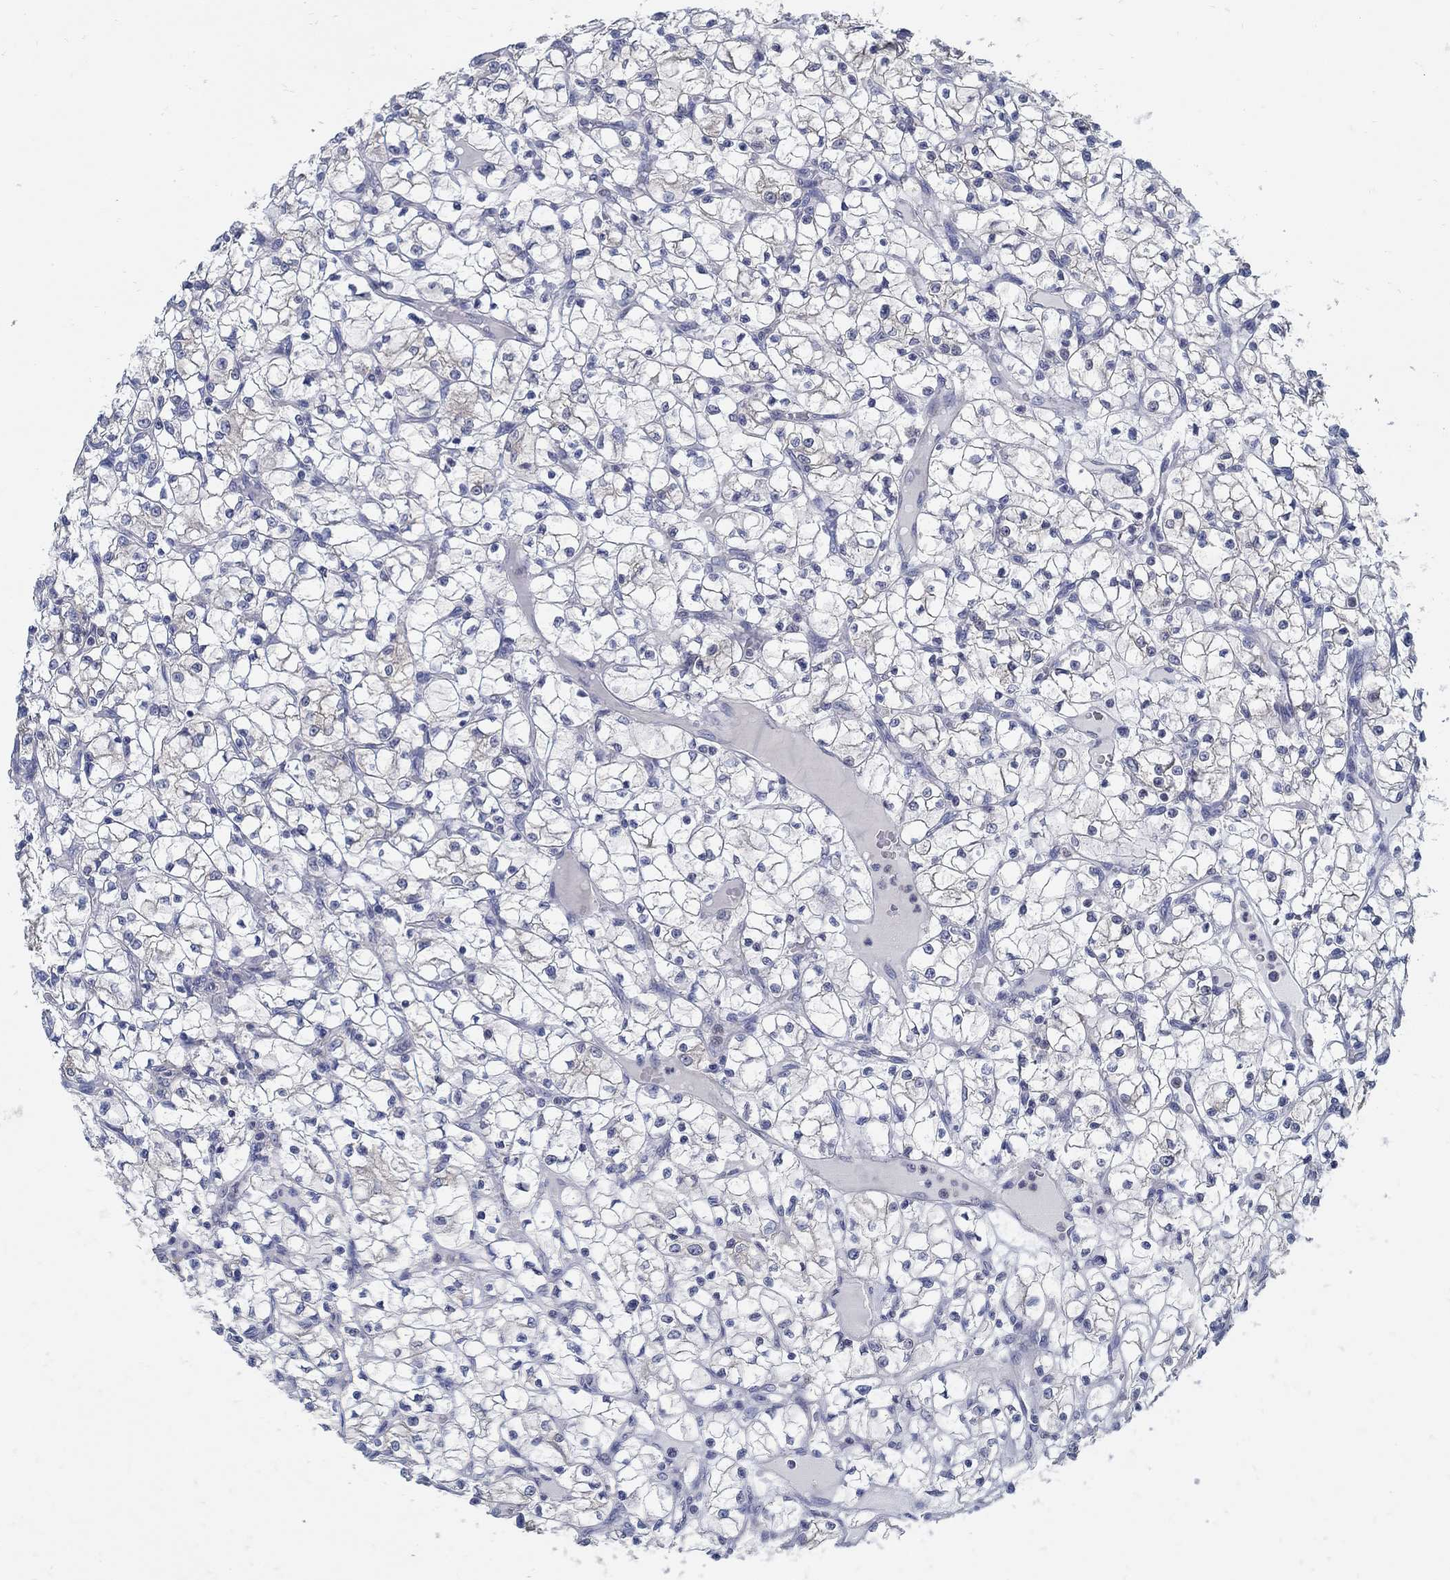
{"staining": {"intensity": "weak", "quantity": "<25%", "location": "cytoplasmic/membranous"}, "tissue": "renal cancer", "cell_type": "Tumor cells", "image_type": "cancer", "snomed": [{"axis": "morphology", "description": "Adenocarcinoma, NOS"}, {"axis": "topography", "description": "Kidney"}], "caption": "Tumor cells show no significant positivity in renal cancer. (DAB IHC with hematoxylin counter stain).", "gene": "PCDH11X", "patient": {"sex": "female", "age": 64}}